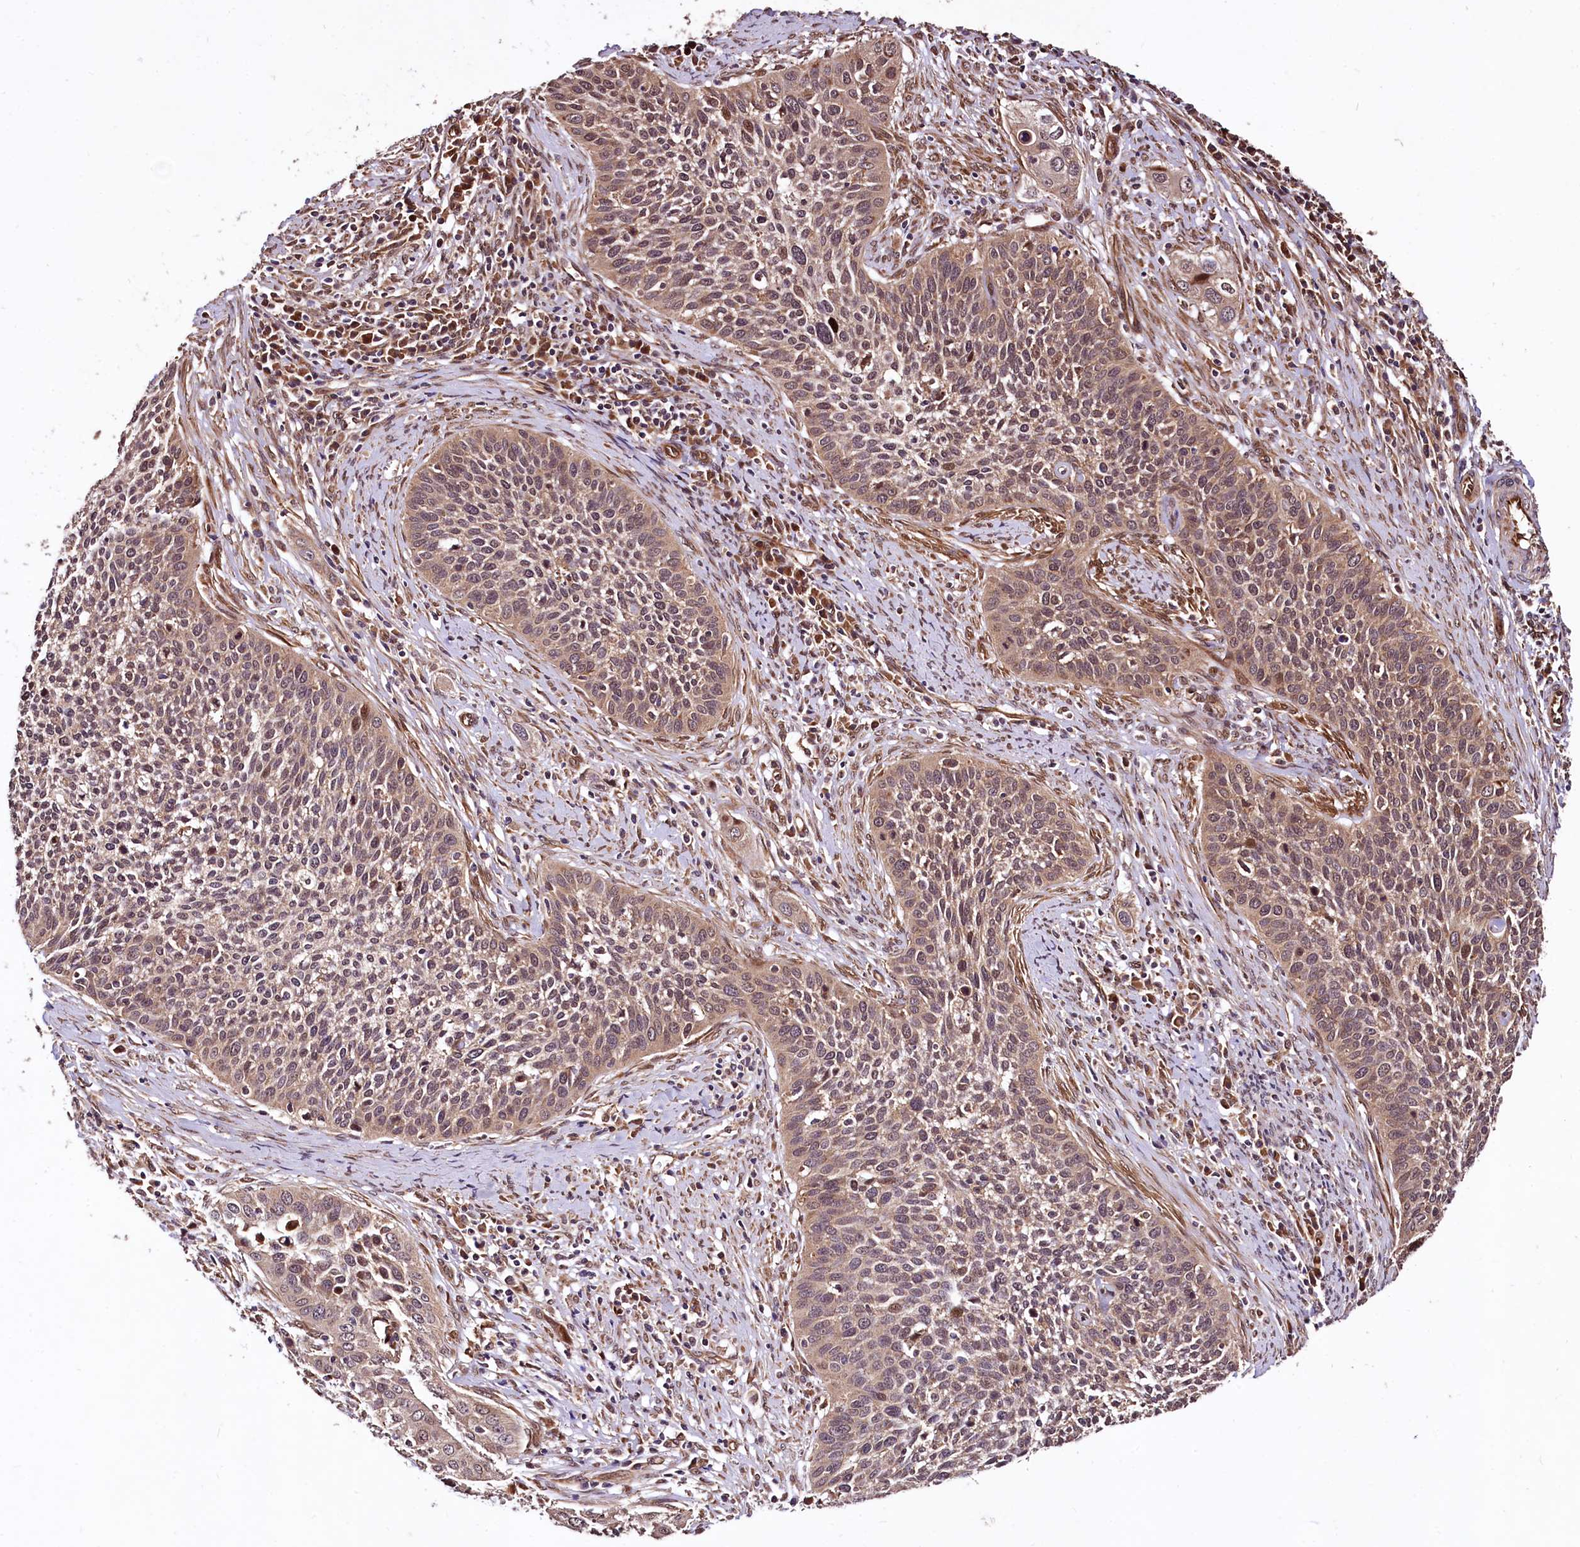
{"staining": {"intensity": "moderate", "quantity": ">75%", "location": "cytoplasmic/membranous,nuclear"}, "tissue": "cervical cancer", "cell_type": "Tumor cells", "image_type": "cancer", "snomed": [{"axis": "morphology", "description": "Squamous cell carcinoma, NOS"}, {"axis": "topography", "description": "Cervix"}], "caption": "IHC image of cervical cancer stained for a protein (brown), which demonstrates medium levels of moderate cytoplasmic/membranous and nuclear staining in about >75% of tumor cells.", "gene": "TBCEL", "patient": {"sex": "female", "age": 34}}